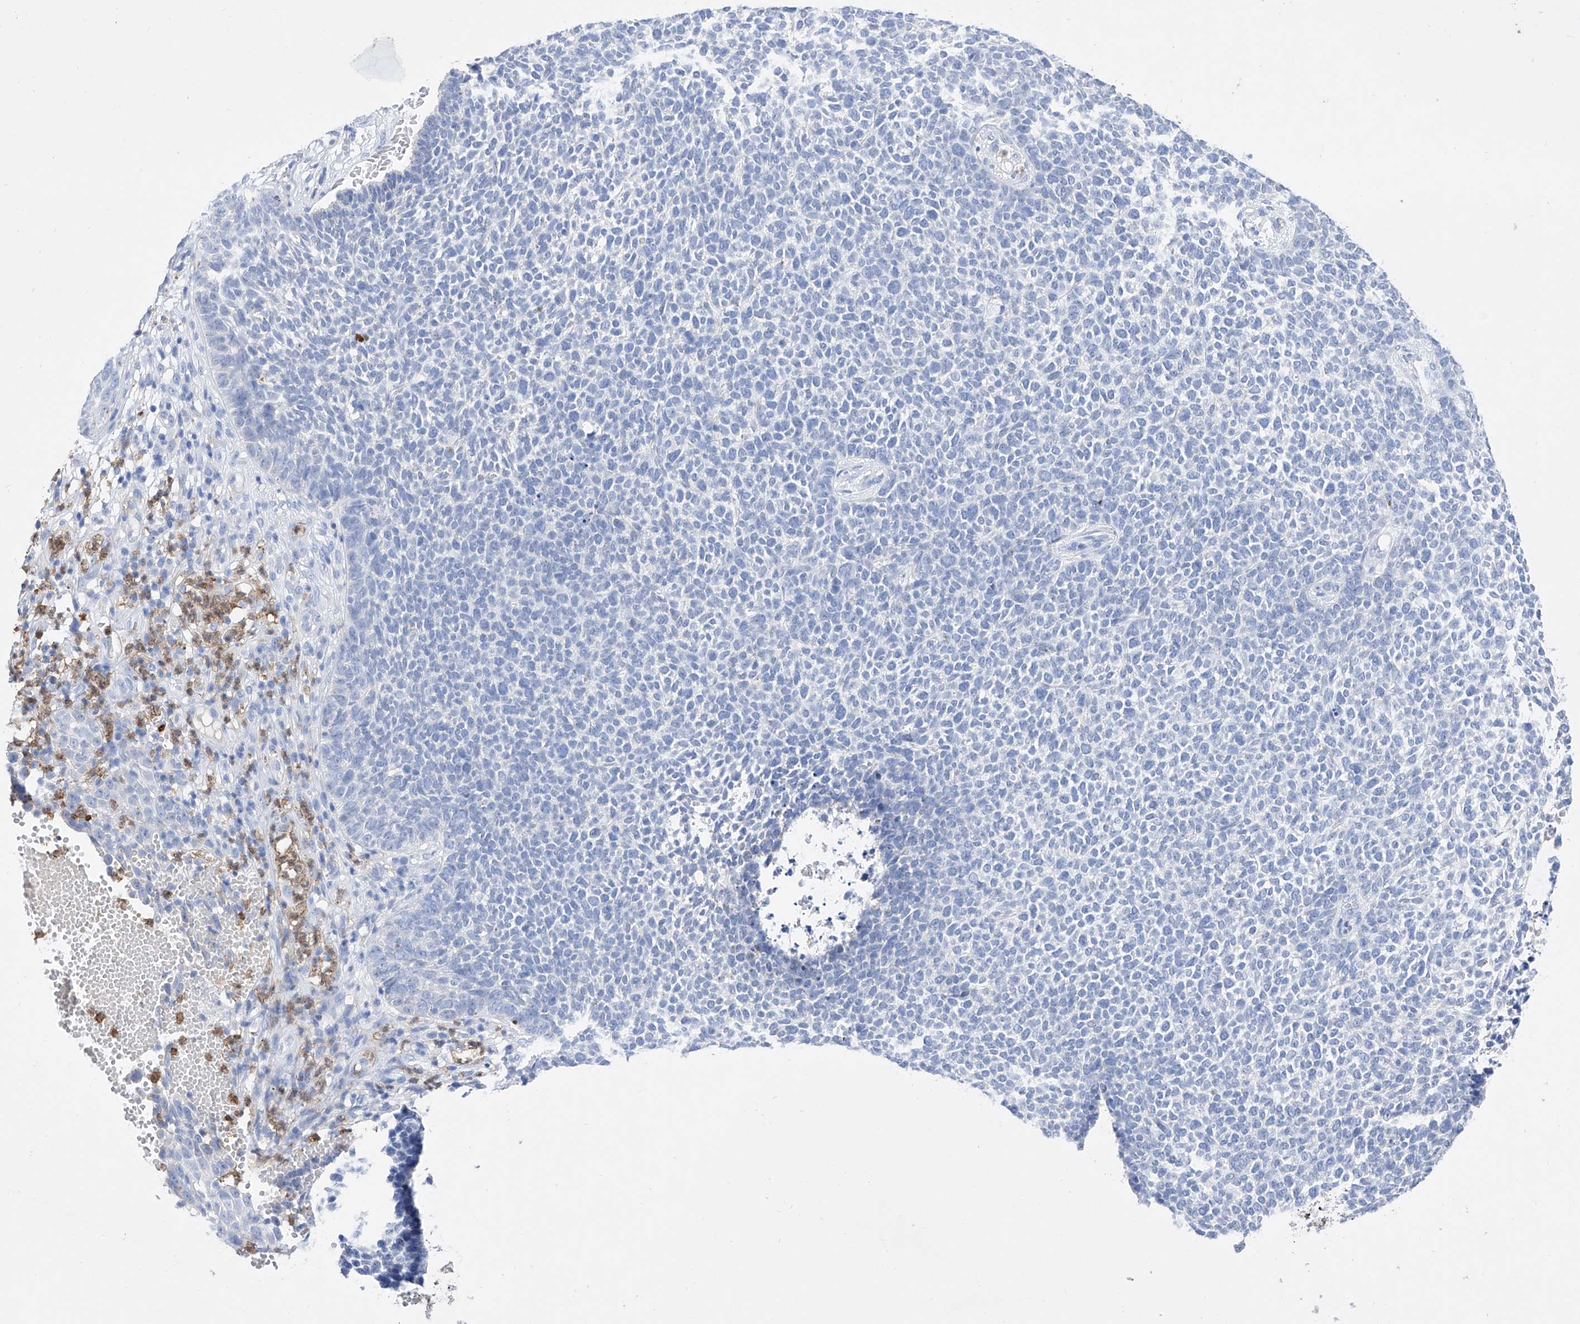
{"staining": {"intensity": "negative", "quantity": "none", "location": "none"}, "tissue": "skin cancer", "cell_type": "Tumor cells", "image_type": "cancer", "snomed": [{"axis": "morphology", "description": "Basal cell carcinoma"}, {"axis": "topography", "description": "Skin"}], "caption": "The image displays no significant positivity in tumor cells of basal cell carcinoma (skin).", "gene": "TM7SF2", "patient": {"sex": "female", "age": 84}}